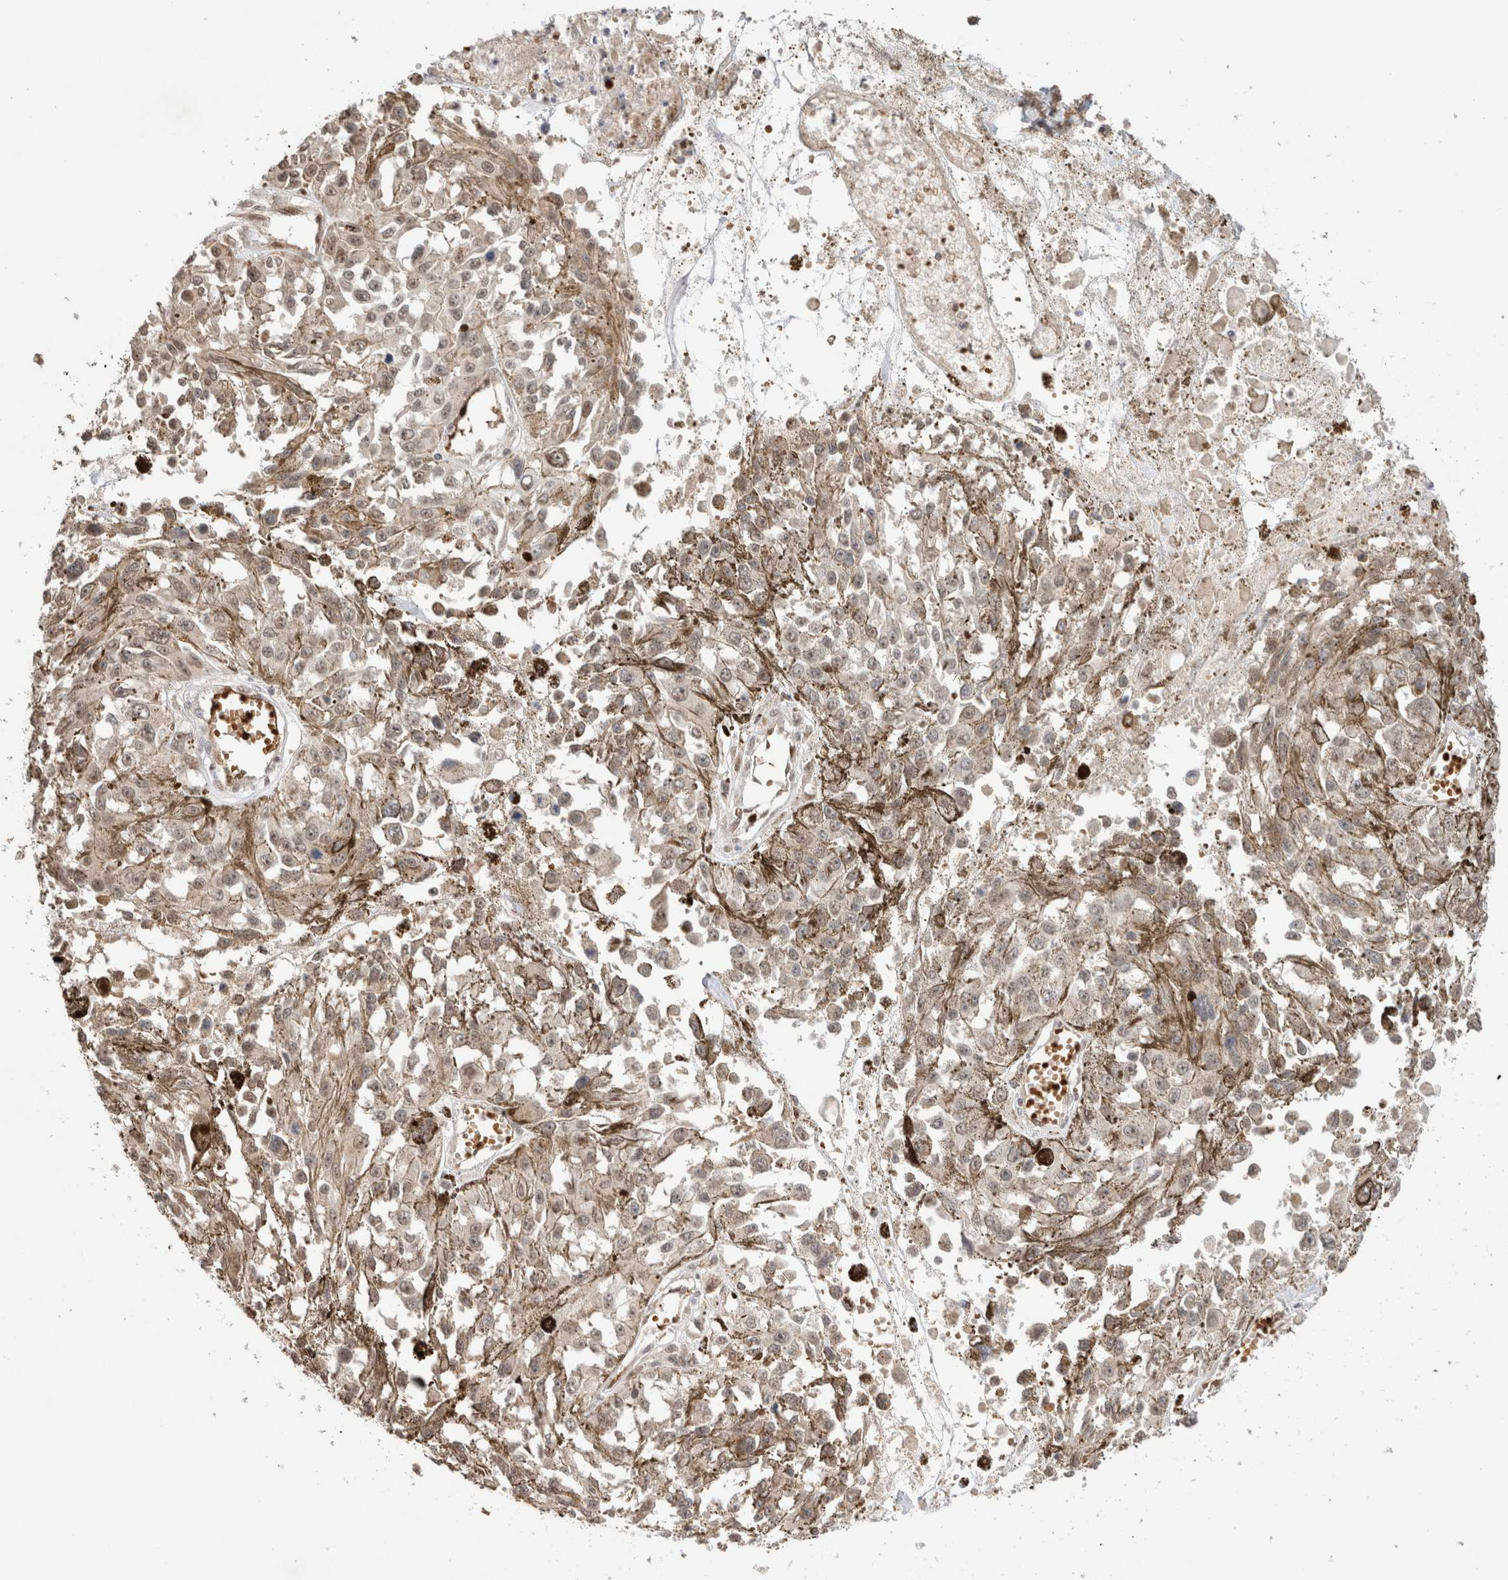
{"staining": {"intensity": "weak", "quantity": "<25%", "location": "nuclear"}, "tissue": "melanoma", "cell_type": "Tumor cells", "image_type": "cancer", "snomed": [{"axis": "morphology", "description": "Malignant melanoma, Metastatic site"}, {"axis": "topography", "description": "Lymph node"}], "caption": "Human melanoma stained for a protein using IHC reveals no staining in tumor cells.", "gene": "CA13", "patient": {"sex": "male", "age": 59}}